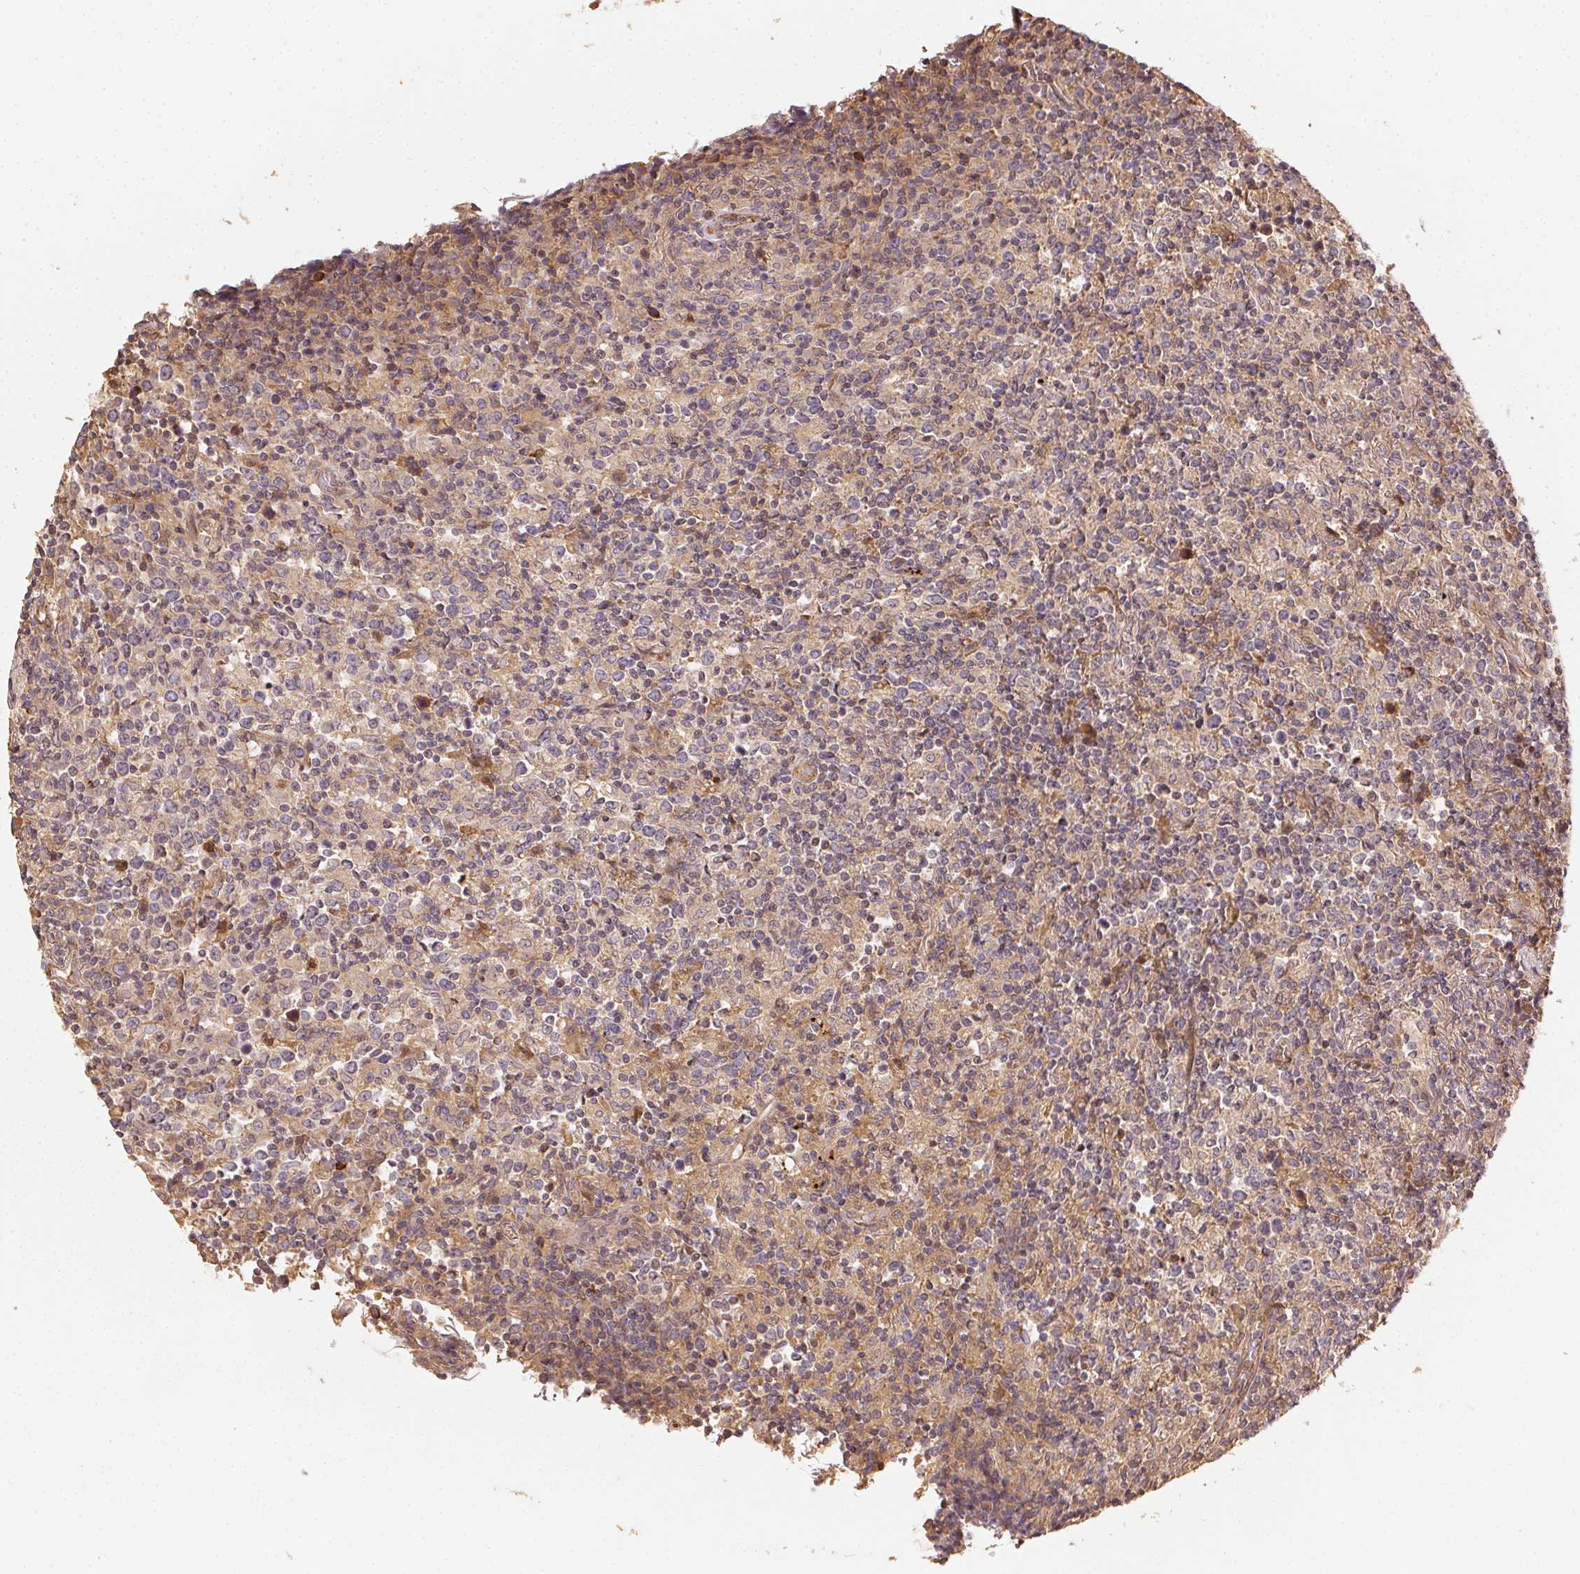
{"staining": {"intensity": "weak", "quantity": "25%-75%", "location": "cytoplasmic/membranous"}, "tissue": "lymphoma", "cell_type": "Tumor cells", "image_type": "cancer", "snomed": [{"axis": "morphology", "description": "Malignant lymphoma, non-Hodgkin's type, High grade"}, {"axis": "topography", "description": "Lung"}], "caption": "This is an image of IHC staining of high-grade malignant lymphoma, non-Hodgkin's type, which shows weak positivity in the cytoplasmic/membranous of tumor cells.", "gene": "RALA", "patient": {"sex": "male", "age": 79}}